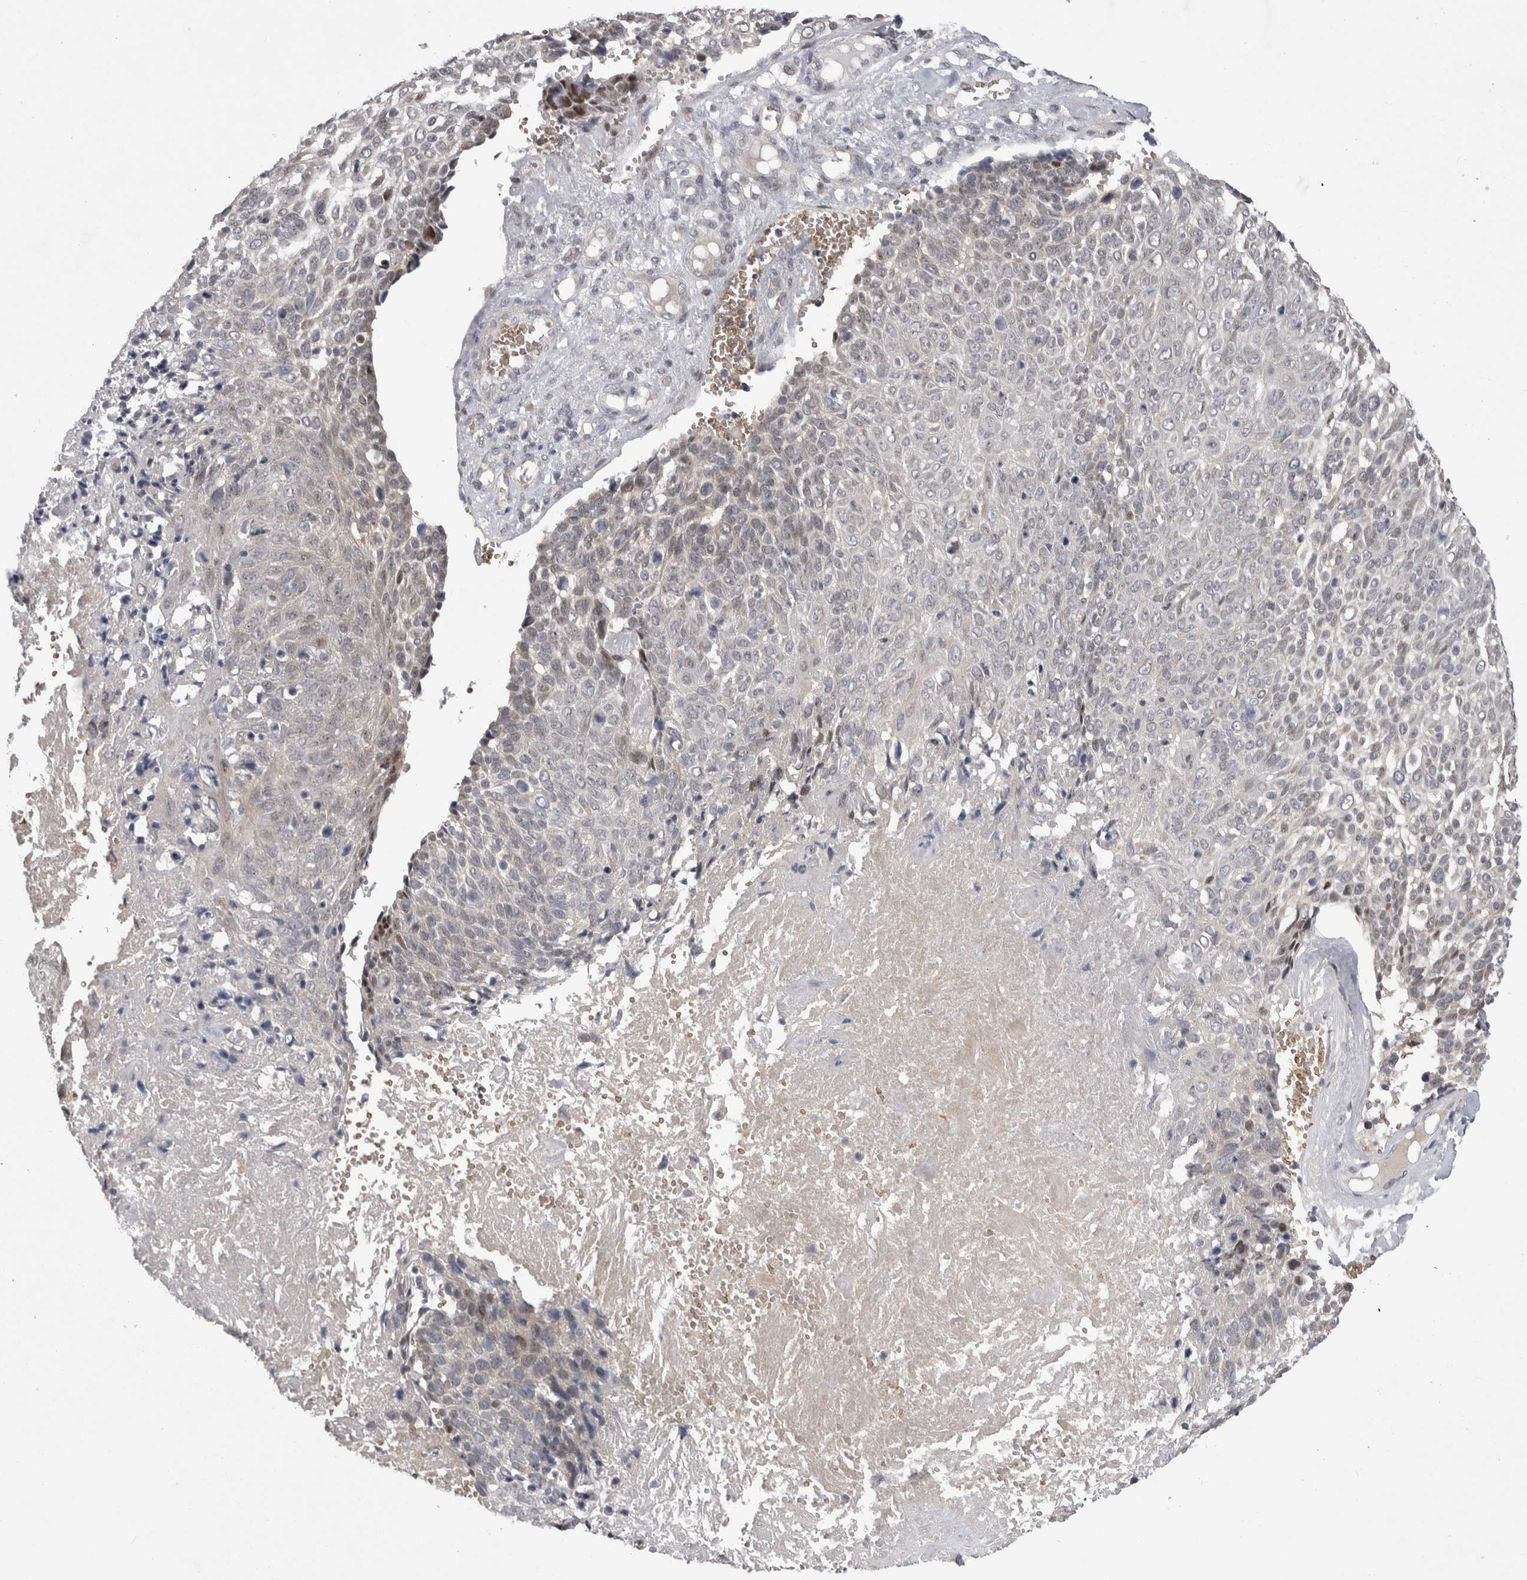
{"staining": {"intensity": "weak", "quantity": "<25%", "location": "cytoplasmic/membranous"}, "tissue": "cervical cancer", "cell_type": "Tumor cells", "image_type": "cancer", "snomed": [{"axis": "morphology", "description": "Squamous cell carcinoma, NOS"}, {"axis": "topography", "description": "Cervix"}], "caption": "Tumor cells show no significant expression in cervical cancer (squamous cell carcinoma).", "gene": "IFI44", "patient": {"sex": "female", "age": 74}}